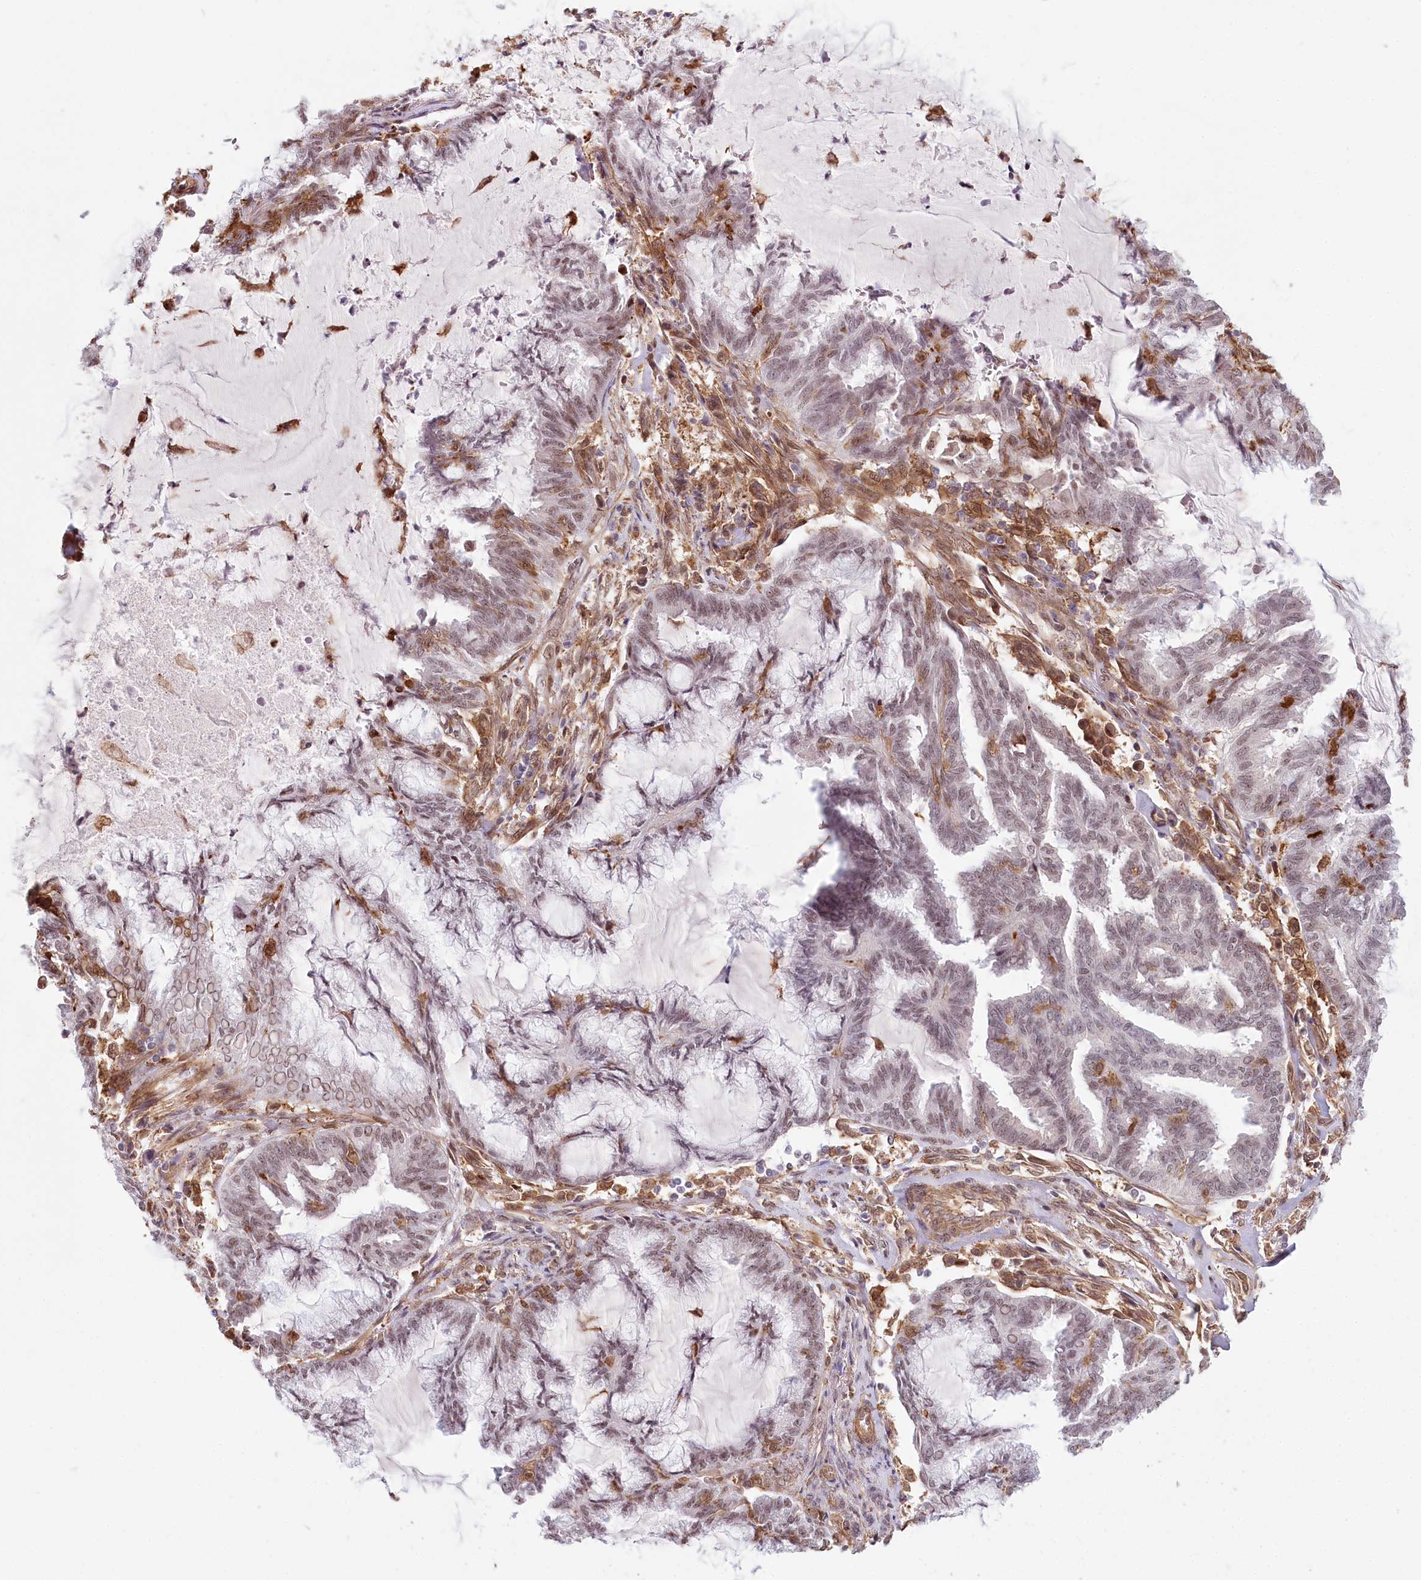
{"staining": {"intensity": "weak", "quantity": "<25%", "location": "nuclear"}, "tissue": "endometrial cancer", "cell_type": "Tumor cells", "image_type": "cancer", "snomed": [{"axis": "morphology", "description": "Adenocarcinoma, NOS"}, {"axis": "topography", "description": "Endometrium"}], "caption": "Tumor cells show no significant expression in endometrial adenocarcinoma.", "gene": "TUBGCP2", "patient": {"sex": "female", "age": 86}}